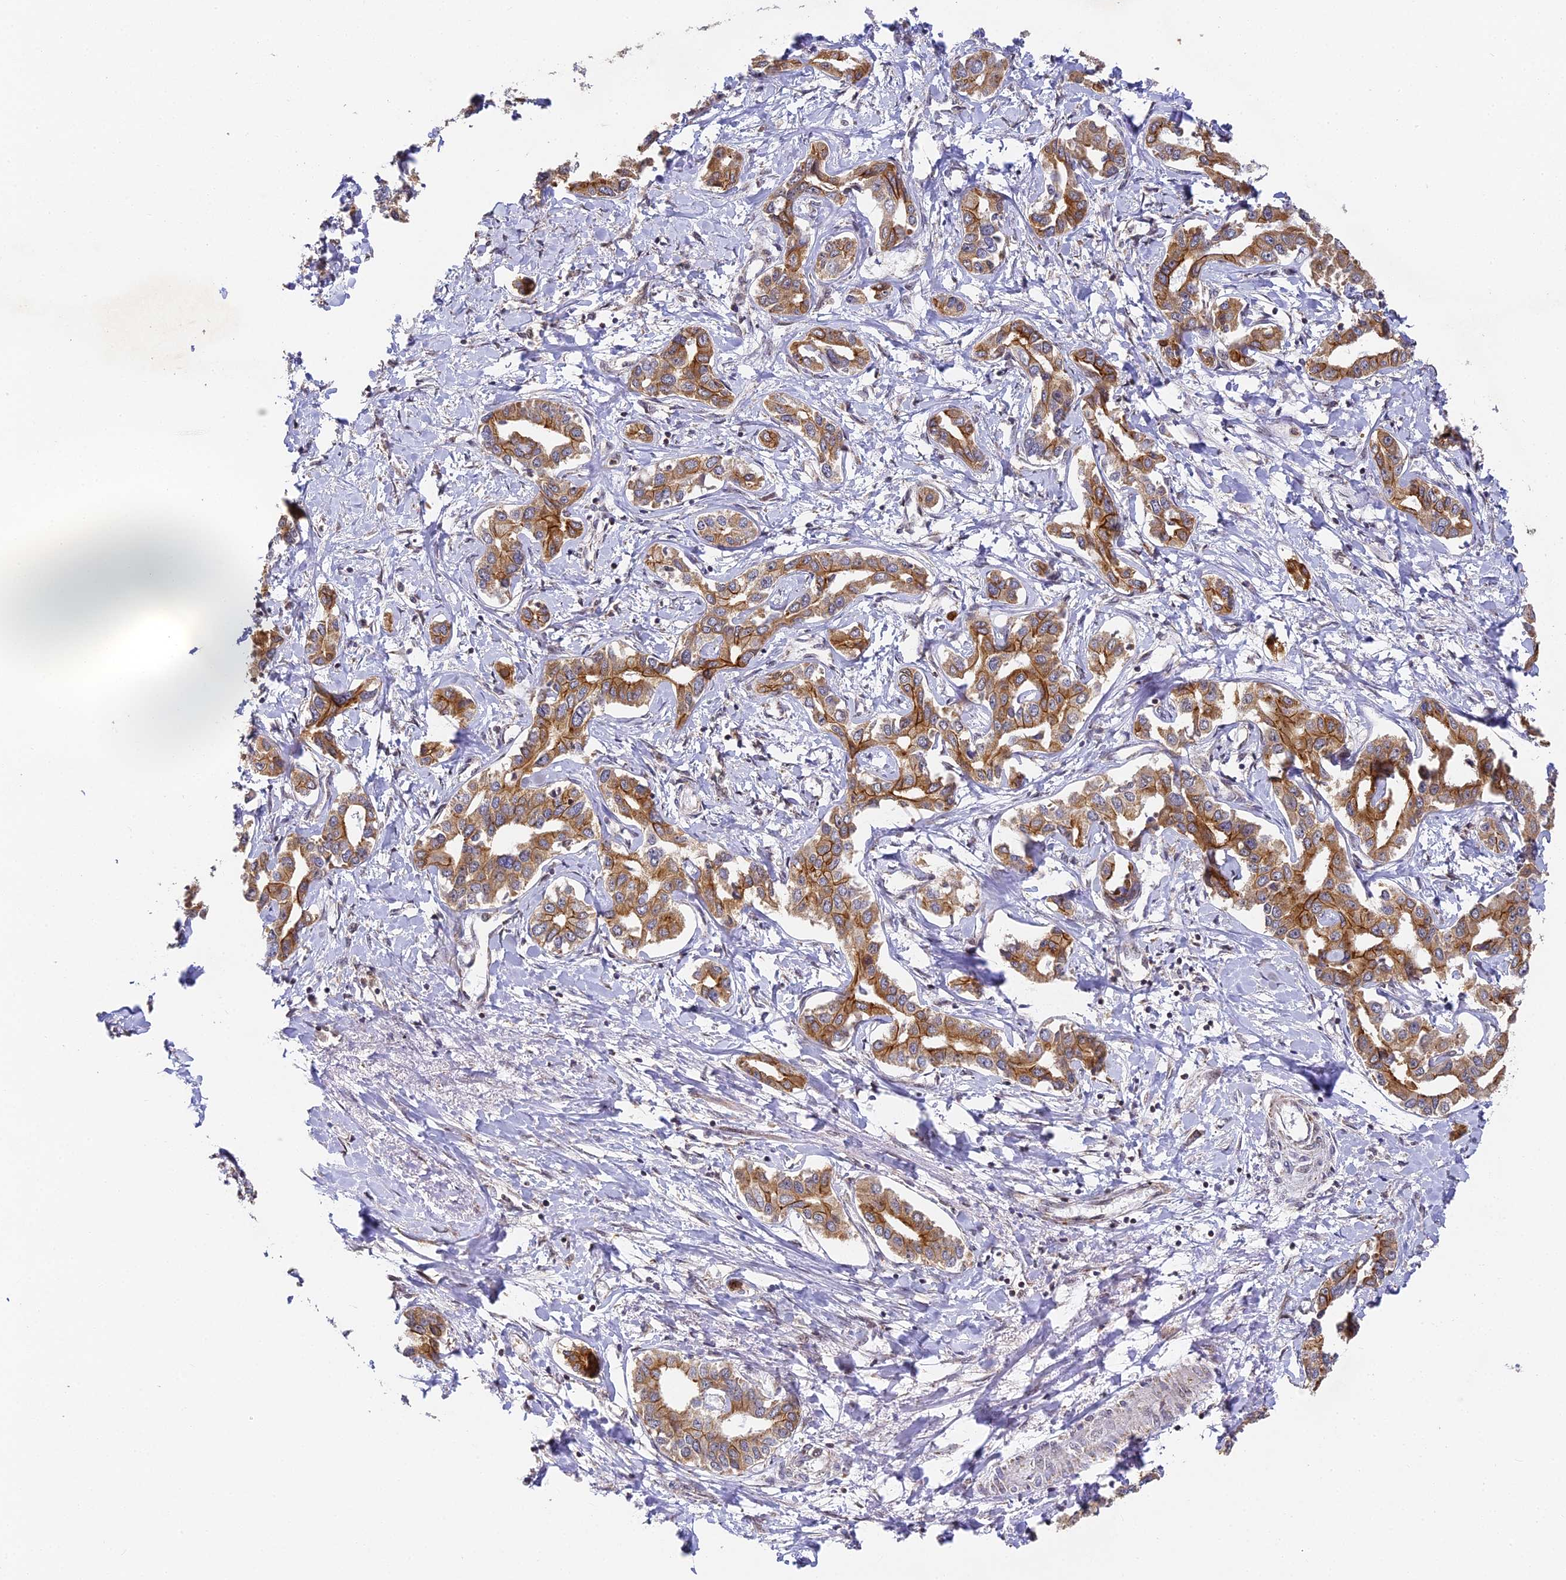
{"staining": {"intensity": "strong", "quantity": ">75%", "location": "cytoplasmic/membranous"}, "tissue": "liver cancer", "cell_type": "Tumor cells", "image_type": "cancer", "snomed": [{"axis": "morphology", "description": "Cholangiocarcinoma"}, {"axis": "topography", "description": "Liver"}], "caption": "Protein analysis of cholangiocarcinoma (liver) tissue reveals strong cytoplasmic/membranous expression in about >75% of tumor cells. The staining is performed using DAB (3,3'-diaminobenzidine) brown chromogen to label protein expression. The nuclei are counter-stained blue using hematoxylin.", "gene": "DNAAF10", "patient": {"sex": "male", "age": 59}}